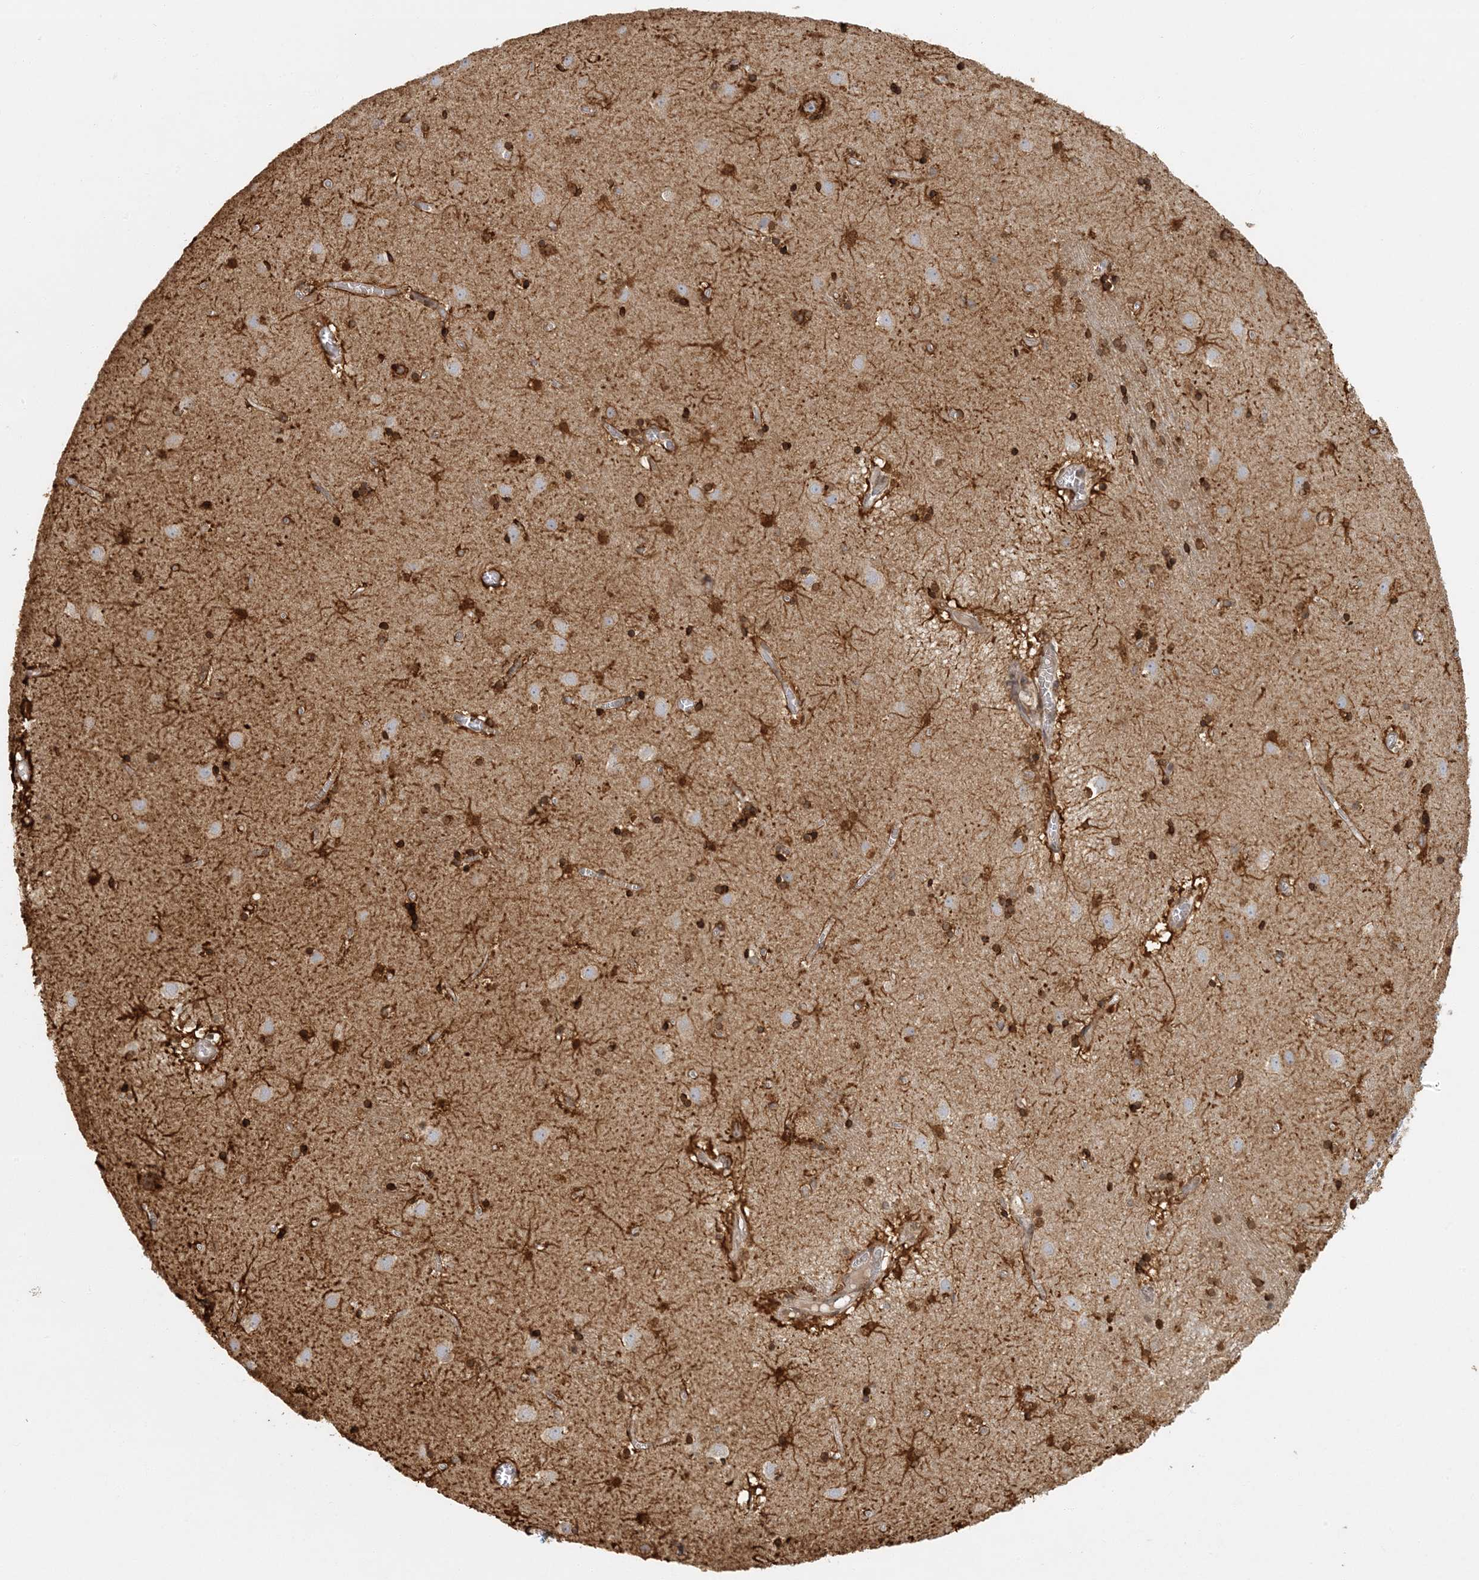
{"staining": {"intensity": "strong", "quantity": "<25%", "location": "cytoplasmic/membranous"}, "tissue": "caudate", "cell_type": "Glial cells", "image_type": "normal", "snomed": [{"axis": "morphology", "description": "Normal tissue, NOS"}, {"axis": "topography", "description": "Lateral ventricle wall"}], "caption": "Immunohistochemical staining of unremarkable human caudate reveals medium levels of strong cytoplasmic/membranous staining in approximately <25% of glial cells.", "gene": "AK9", "patient": {"sex": "male", "age": 70}}